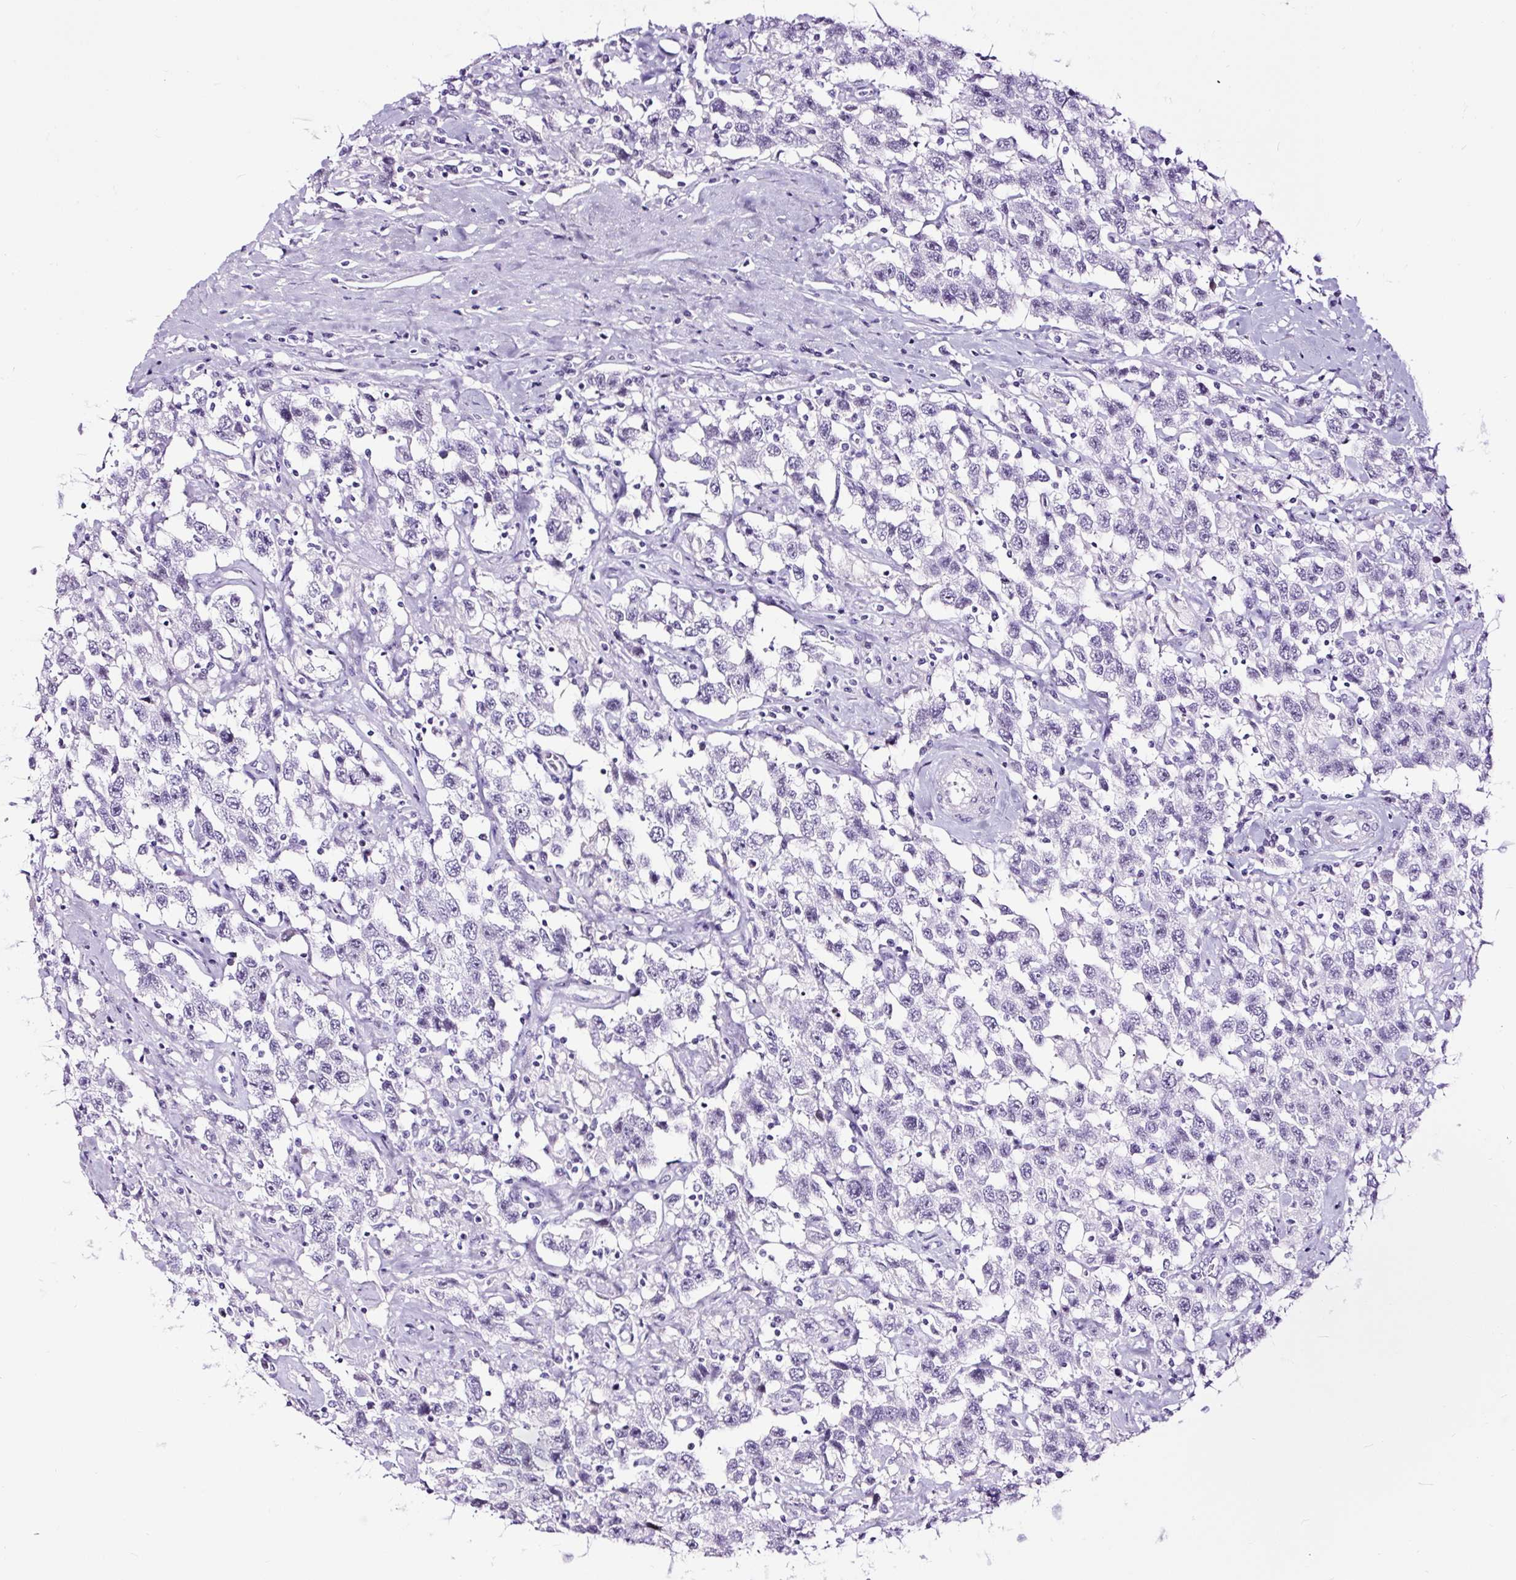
{"staining": {"intensity": "negative", "quantity": "none", "location": "none"}, "tissue": "testis cancer", "cell_type": "Tumor cells", "image_type": "cancer", "snomed": [{"axis": "morphology", "description": "Seminoma, NOS"}, {"axis": "topography", "description": "Testis"}], "caption": "Immunohistochemical staining of testis cancer shows no significant expression in tumor cells.", "gene": "NPHS2", "patient": {"sex": "male", "age": 41}}